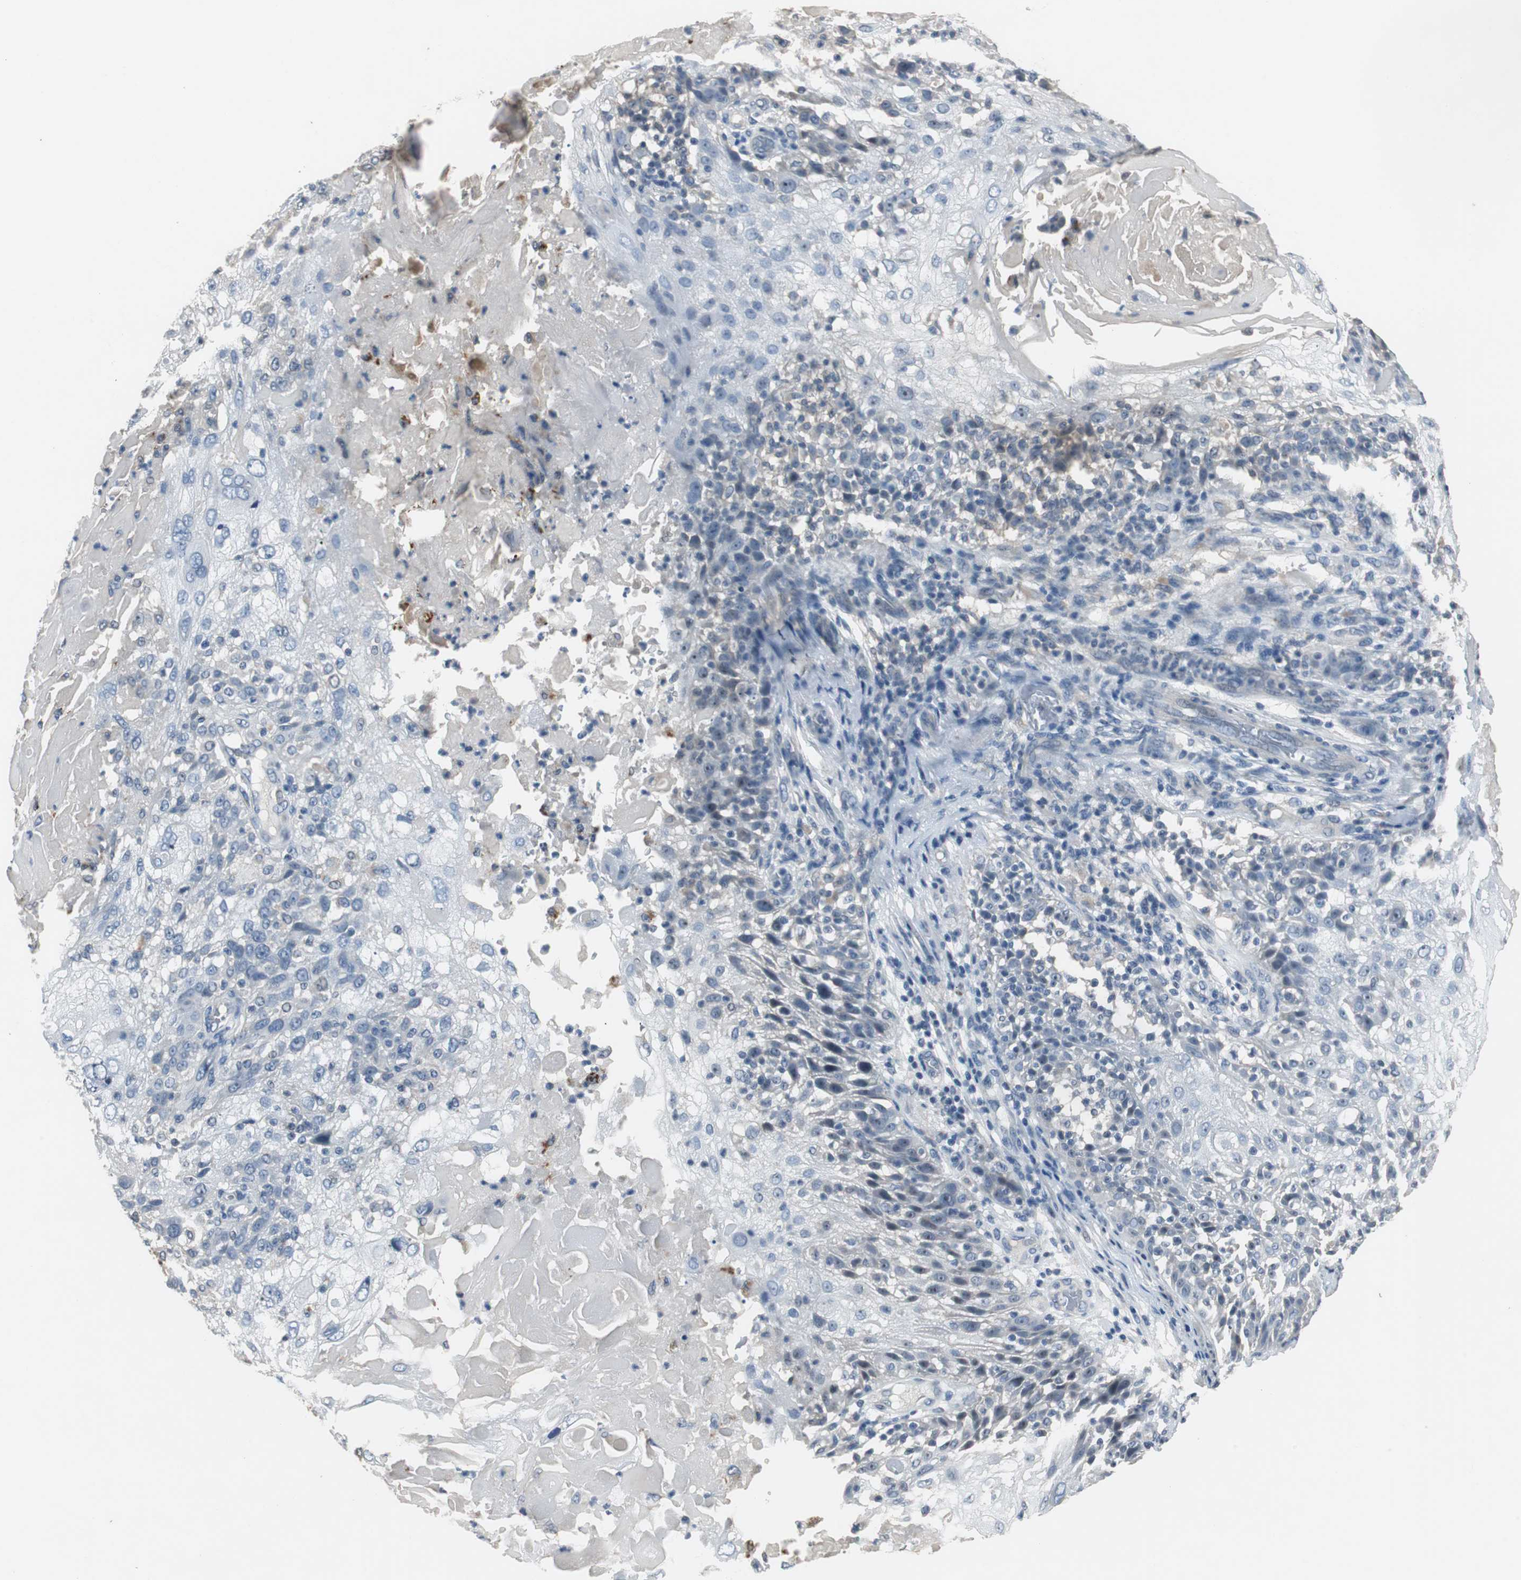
{"staining": {"intensity": "negative", "quantity": "none", "location": "none"}, "tissue": "skin cancer", "cell_type": "Tumor cells", "image_type": "cancer", "snomed": [{"axis": "morphology", "description": "Normal tissue, NOS"}, {"axis": "morphology", "description": "Squamous cell carcinoma, NOS"}, {"axis": "topography", "description": "Skin"}], "caption": "An immunohistochemistry (IHC) photomicrograph of skin cancer (squamous cell carcinoma) is shown. There is no staining in tumor cells of skin cancer (squamous cell carcinoma).", "gene": "PCYT1B", "patient": {"sex": "female", "age": 83}}